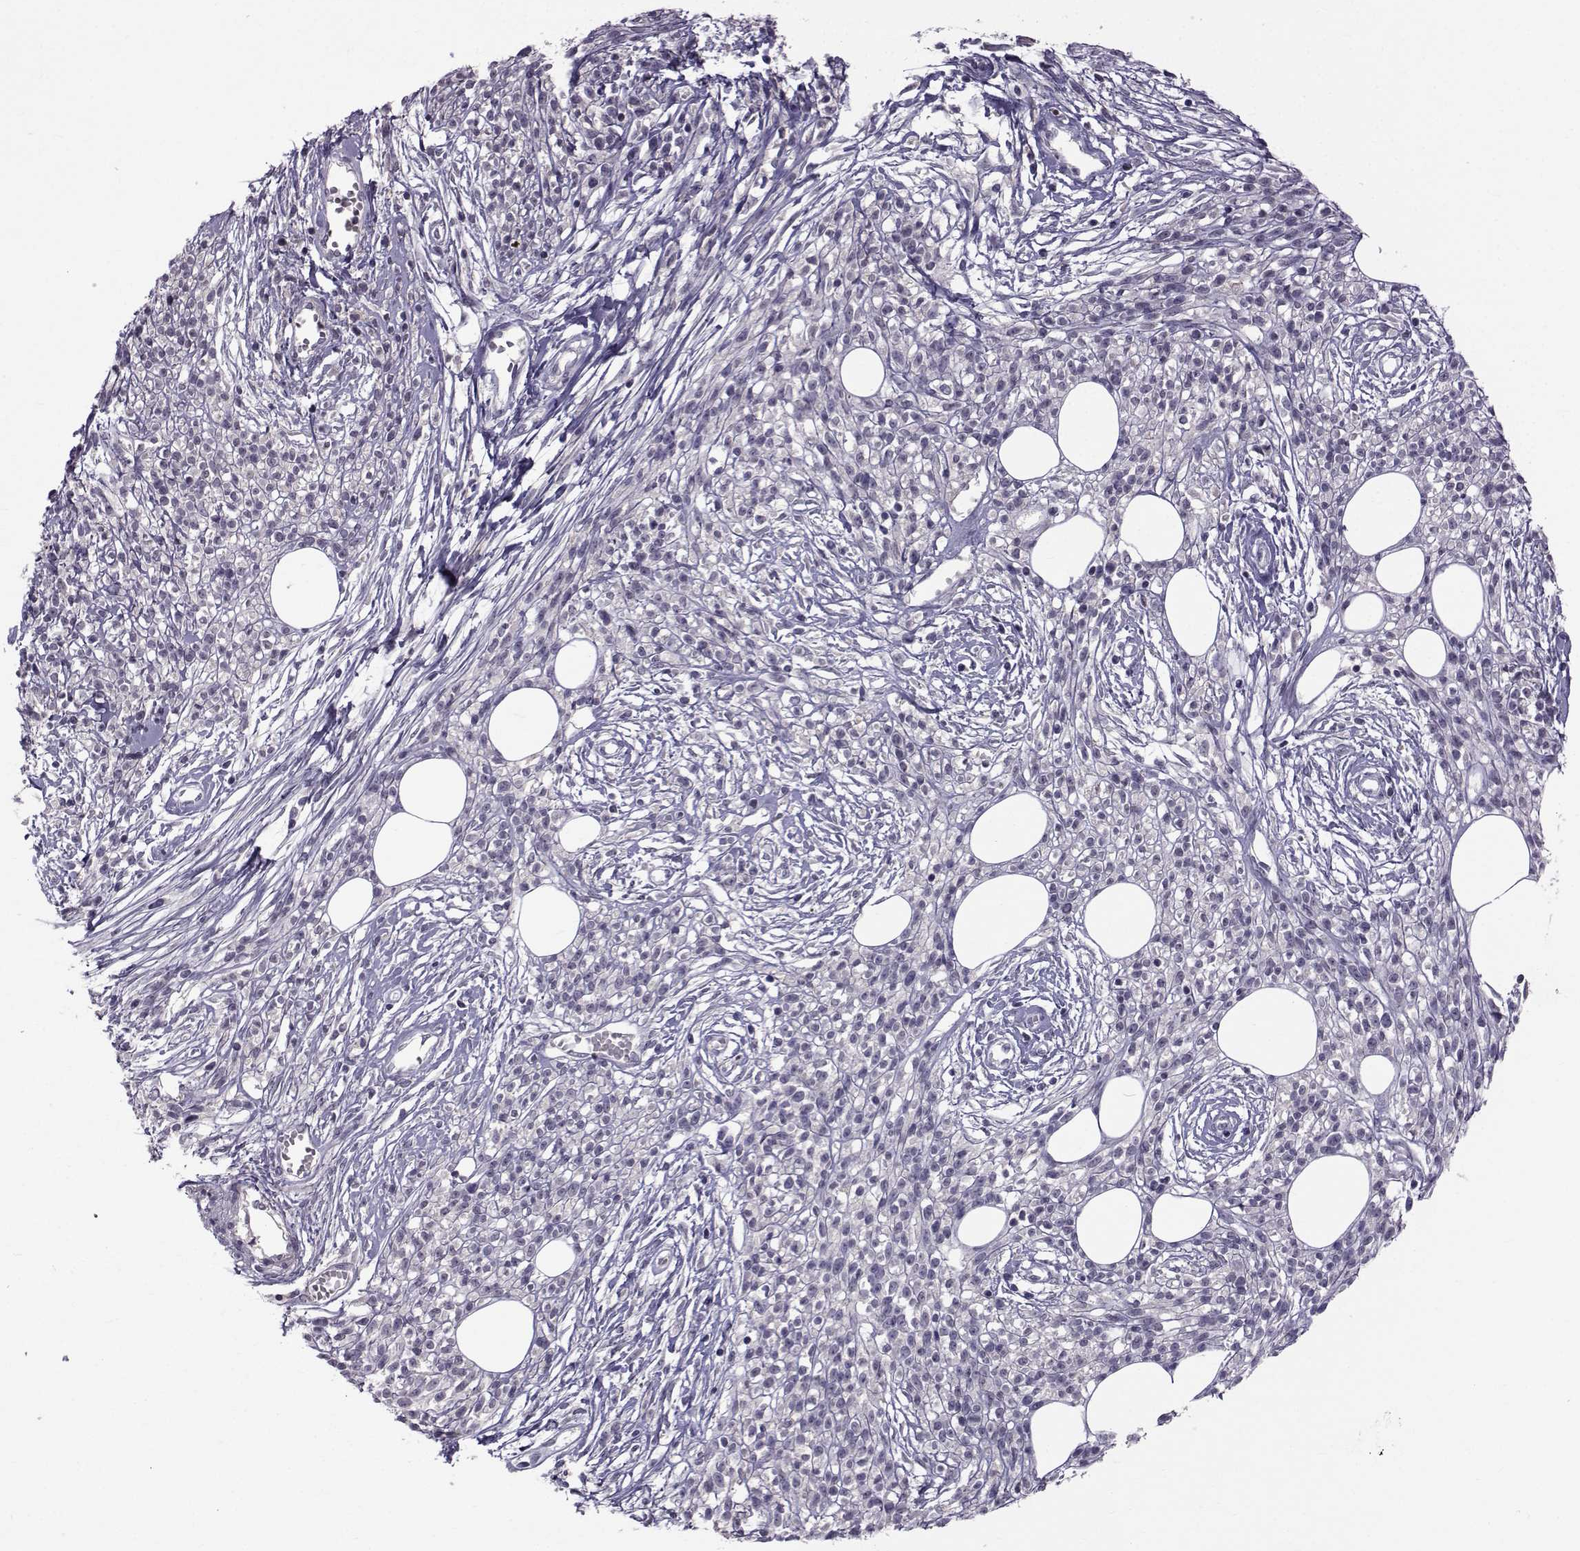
{"staining": {"intensity": "negative", "quantity": "none", "location": "none"}, "tissue": "melanoma", "cell_type": "Tumor cells", "image_type": "cancer", "snomed": [{"axis": "morphology", "description": "Malignant melanoma, NOS"}, {"axis": "topography", "description": "Skin"}, {"axis": "topography", "description": "Skin of trunk"}], "caption": "This is an IHC image of malignant melanoma. There is no staining in tumor cells.", "gene": "TNFRSF11B", "patient": {"sex": "male", "age": 74}}